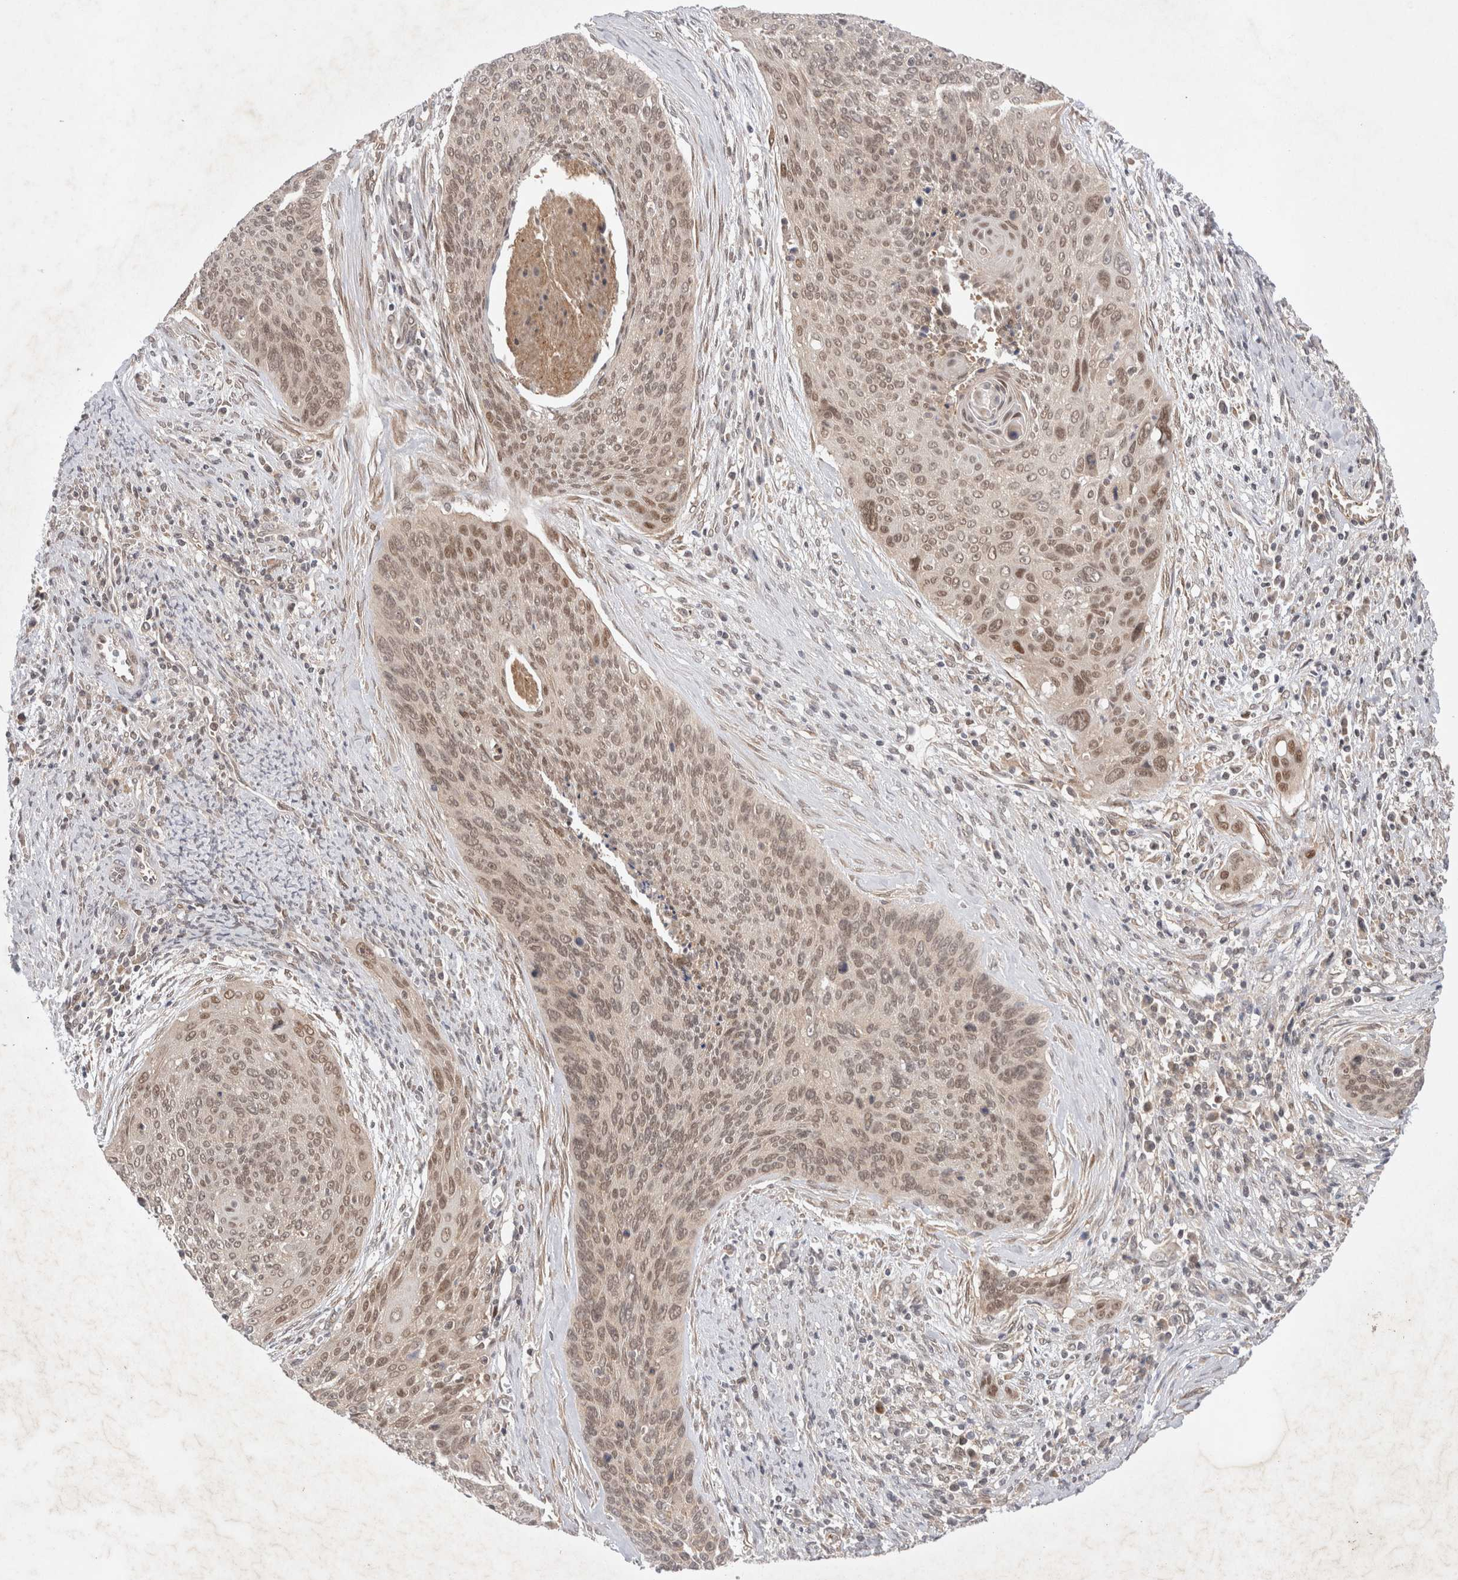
{"staining": {"intensity": "moderate", "quantity": ">75%", "location": "nuclear"}, "tissue": "cervical cancer", "cell_type": "Tumor cells", "image_type": "cancer", "snomed": [{"axis": "morphology", "description": "Squamous cell carcinoma, NOS"}, {"axis": "topography", "description": "Cervix"}], "caption": "Brown immunohistochemical staining in cervical cancer exhibits moderate nuclear staining in approximately >75% of tumor cells.", "gene": "EIF3E", "patient": {"sex": "female", "age": 55}}